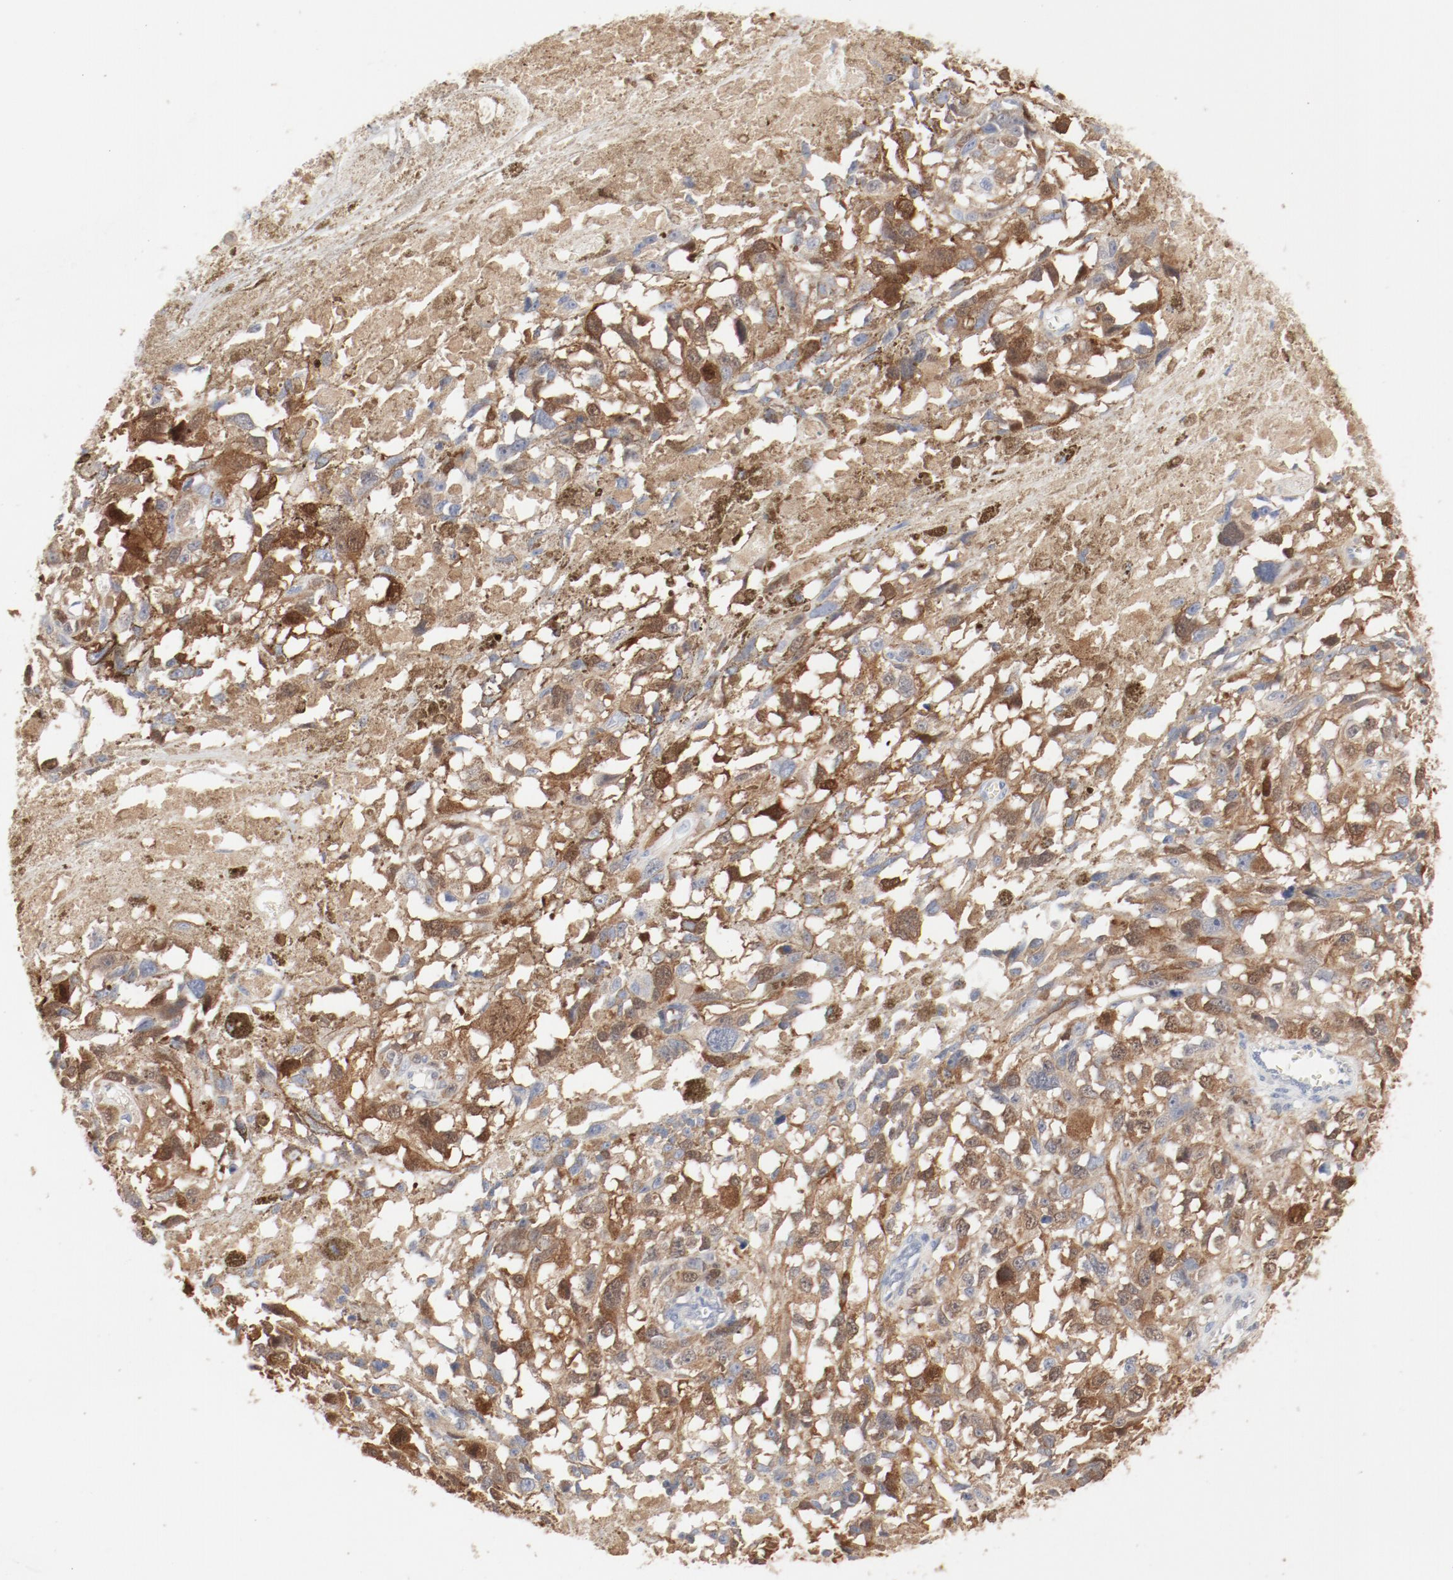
{"staining": {"intensity": "moderate", "quantity": "25%-75%", "location": "cytoplasmic/membranous"}, "tissue": "melanoma", "cell_type": "Tumor cells", "image_type": "cancer", "snomed": [{"axis": "morphology", "description": "Malignant melanoma, Metastatic site"}, {"axis": "topography", "description": "Lymph node"}], "caption": "Moderate cytoplasmic/membranous expression is identified in about 25%-75% of tumor cells in malignant melanoma (metastatic site).", "gene": "CDK1", "patient": {"sex": "male", "age": 59}}